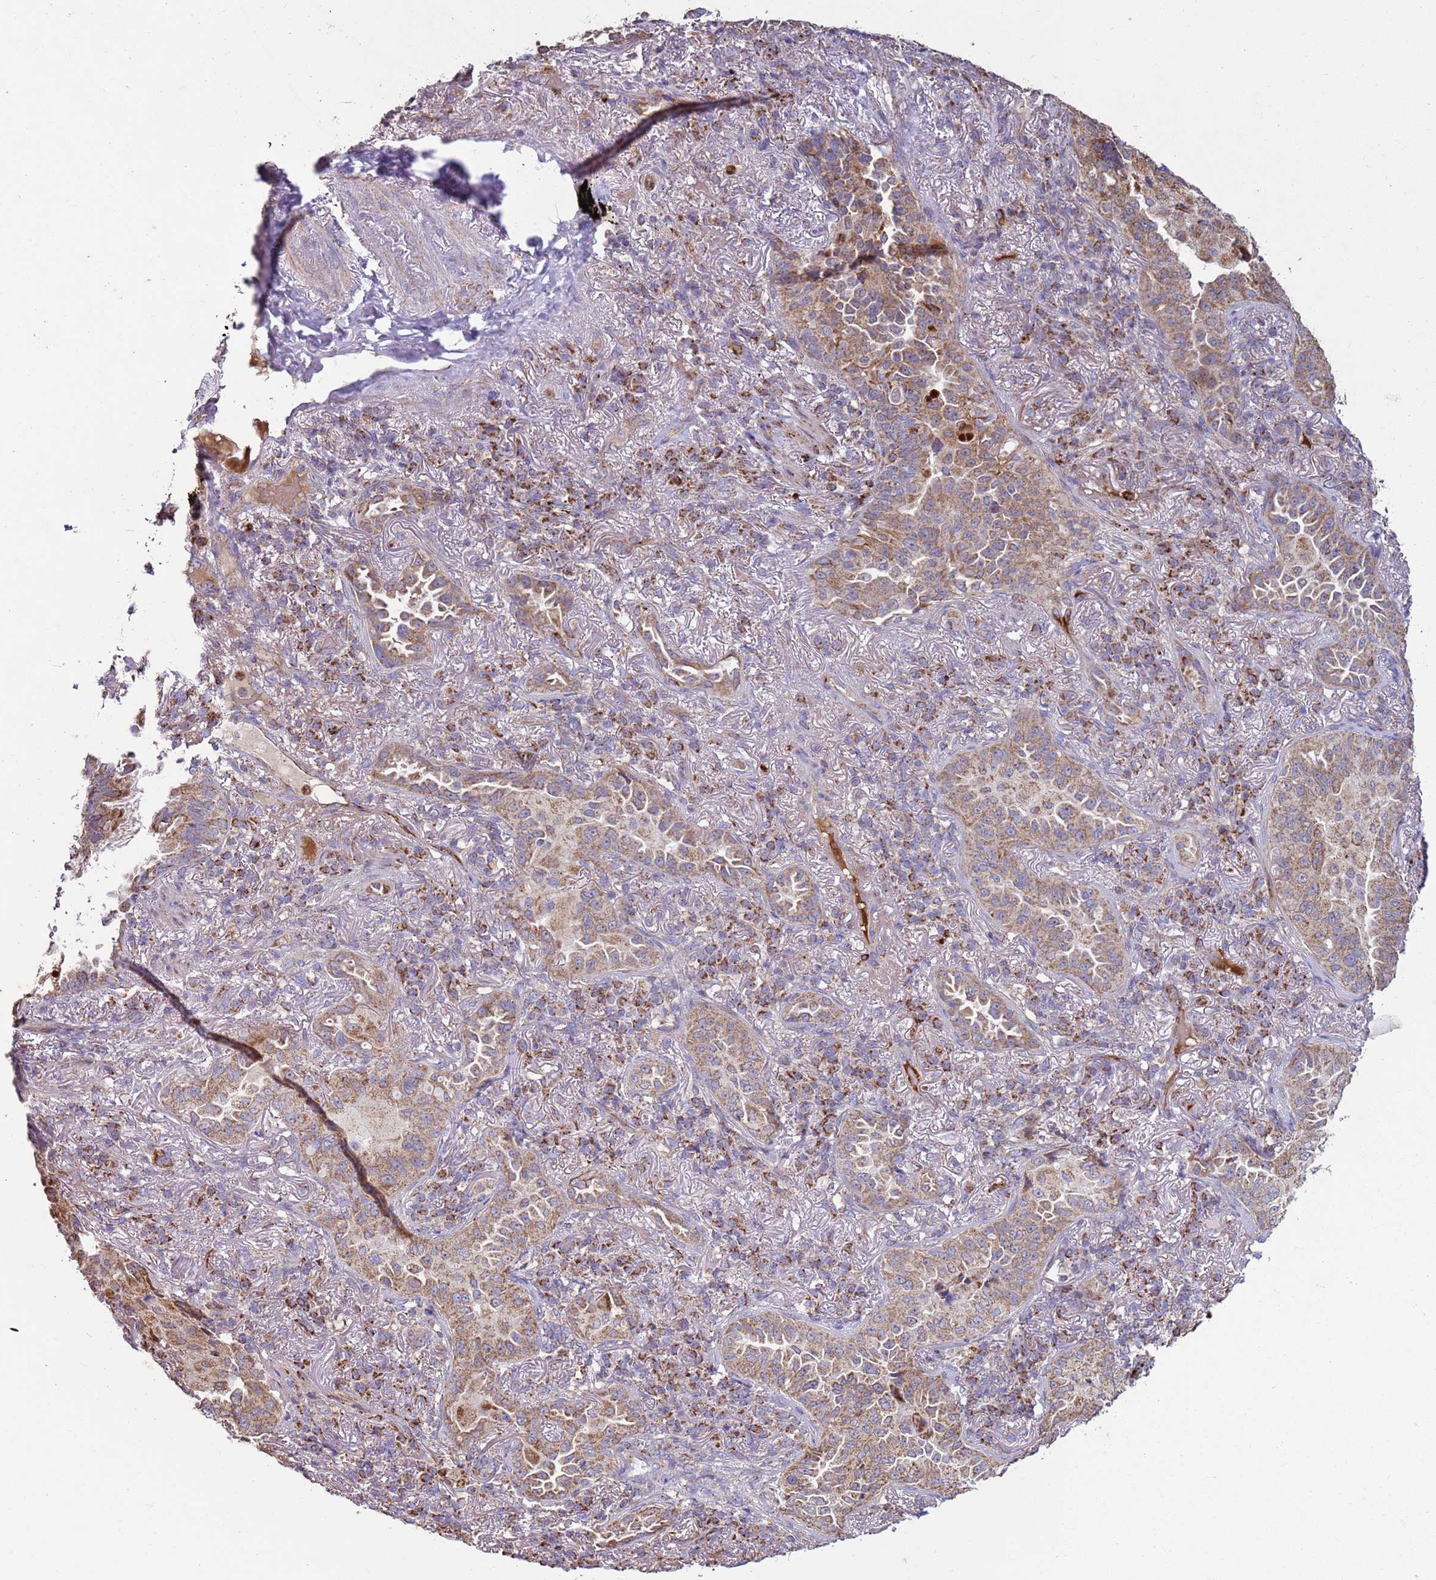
{"staining": {"intensity": "moderate", "quantity": ">75%", "location": "cytoplasmic/membranous"}, "tissue": "lung cancer", "cell_type": "Tumor cells", "image_type": "cancer", "snomed": [{"axis": "morphology", "description": "Adenocarcinoma, NOS"}, {"axis": "topography", "description": "Lung"}], "caption": "High-power microscopy captured an immunohistochemistry image of lung cancer, revealing moderate cytoplasmic/membranous expression in approximately >75% of tumor cells. Nuclei are stained in blue.", "gene": "FBXO33", "patient": {"sex": "female", "age": 69}}